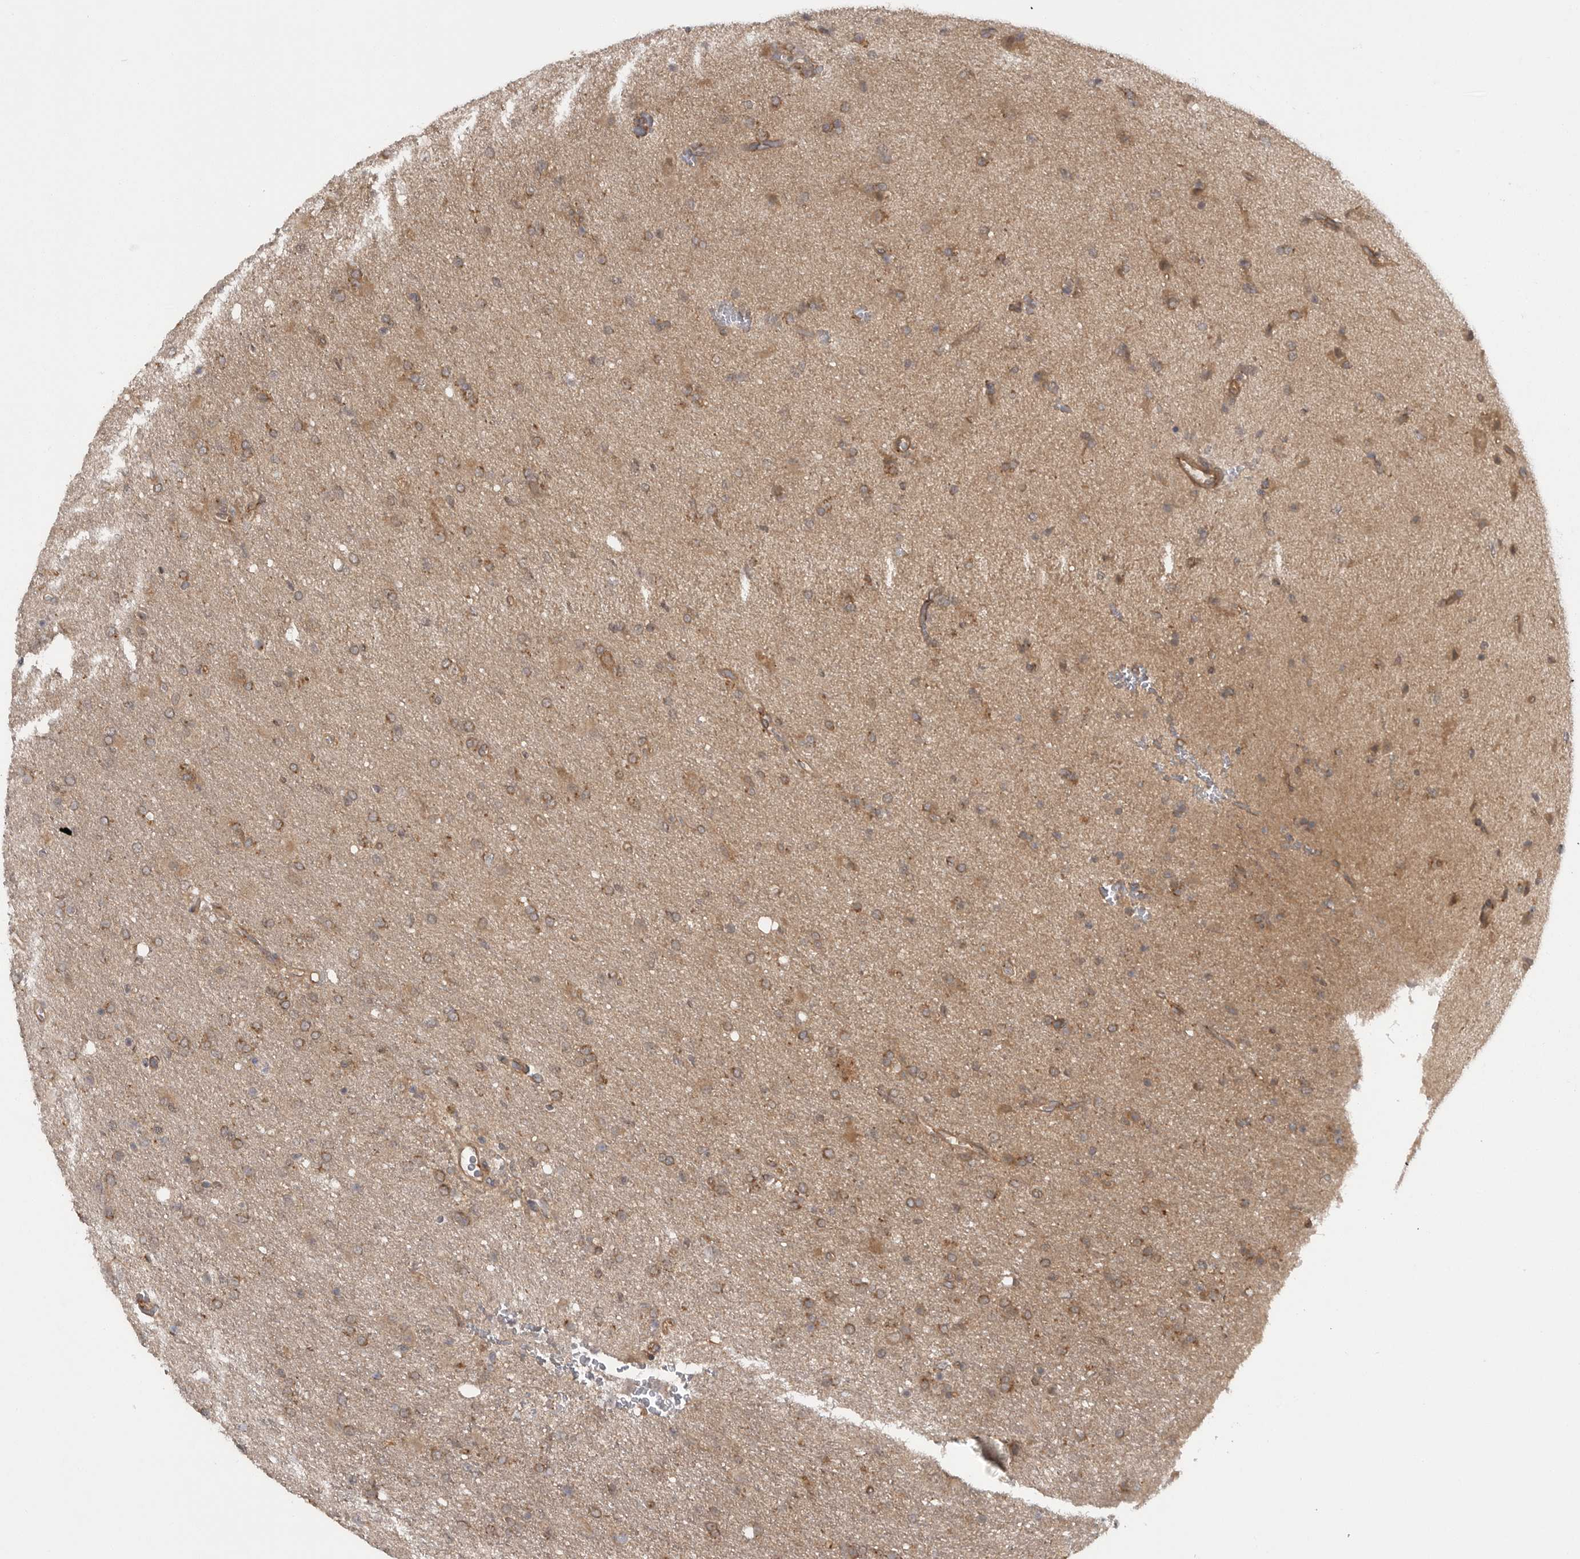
{"staining": {"intensity": "moderate", "quantity": ">75%", "location": "cytoplasmic/membranous"}, "tissue": "glioma", "cell_type": "Tumor cells", "image_type": "cancer", "snomed": [{"axis": "morphology", "description": "Glioma, malignant, High grade"}, {"axis": "topography", "description": "Brain"}], "caption": "Glioma stained with a protein marker exhibits moderate staining in tumor cells.", "gene": "PDCL", "patient": {"sex": "female", "age": 57}}